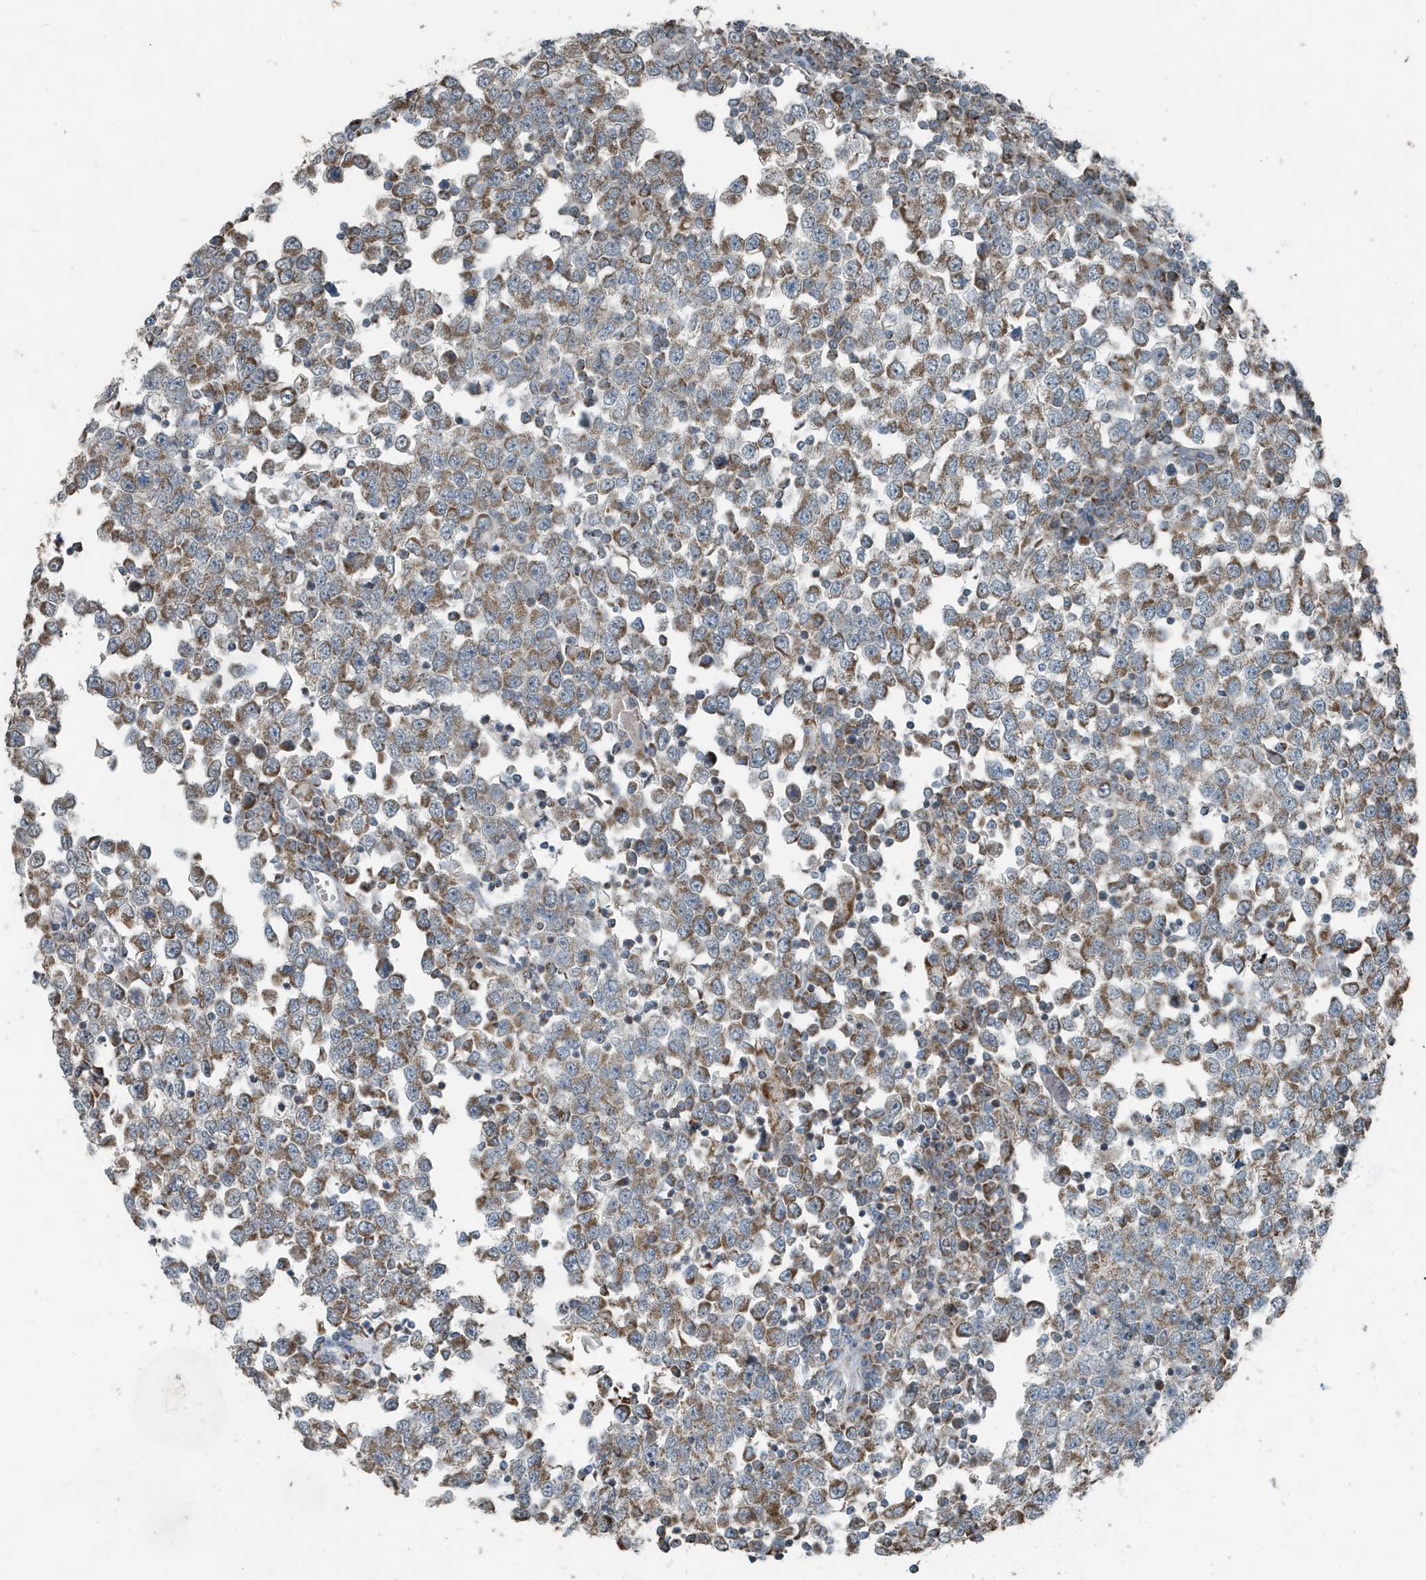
{"staining": {"intensity": "moderate", "quantity": ">75%", "location": "cytoplasmic/membranous"}, "tissue": "testis cancer", "cell_type": "Tumor cells", "image_type": "cancer", "snomed": [{"axis": "morphology", "description": "Seminoma, NOS"}, {"axis": "topography", "description": "Testis"}], "caption": "Immunohistochemistry histopathology image of neoplastic tissue: human testis cancer (seminoma) stained using immunohistochemistry (IHC) exhibits medium levels of moderate protein expression localized specifically in the cytoplasmic/membranous of tumor cells, appearing as a cytoplasmic/membranous brown color.", "gene": "MT-CYB", "patient": {"sex": "male", "age": 65}}